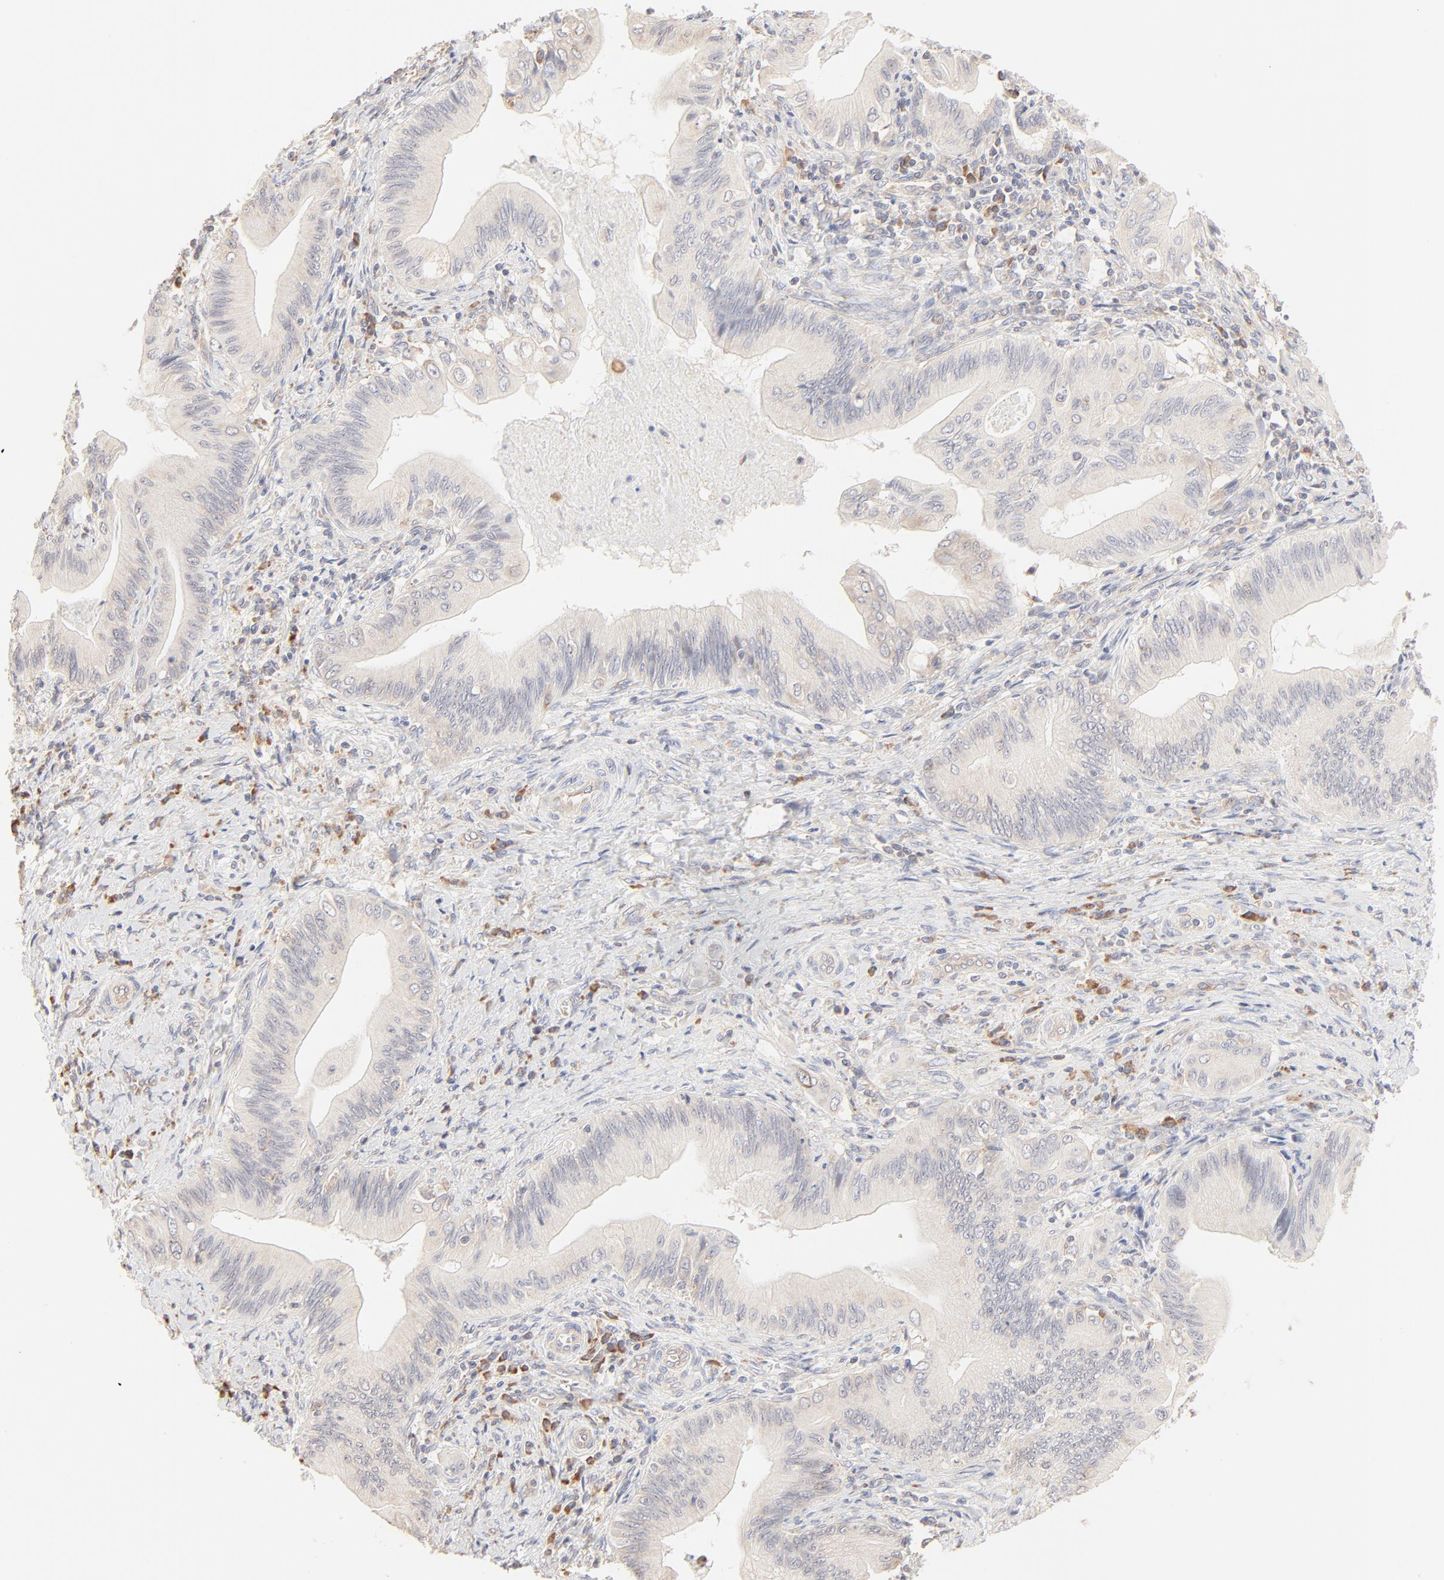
{"staining": {"intensity": "negative", "quantity": "none", "location": "none"}, "tissue": "liver cancer", "cell_type": "Tumor cells", "image_type": "cancer", "snomed": [{"axis": "morphology", "description": "Cholangiocarcinoma"}, {"axis": "topography", "description": "Liver"}], "caption": "The image exhibits no staining of tumor cells in liver cancer.", "gene": "RPS20", "patient": {"sex": "male", "age": 58}}